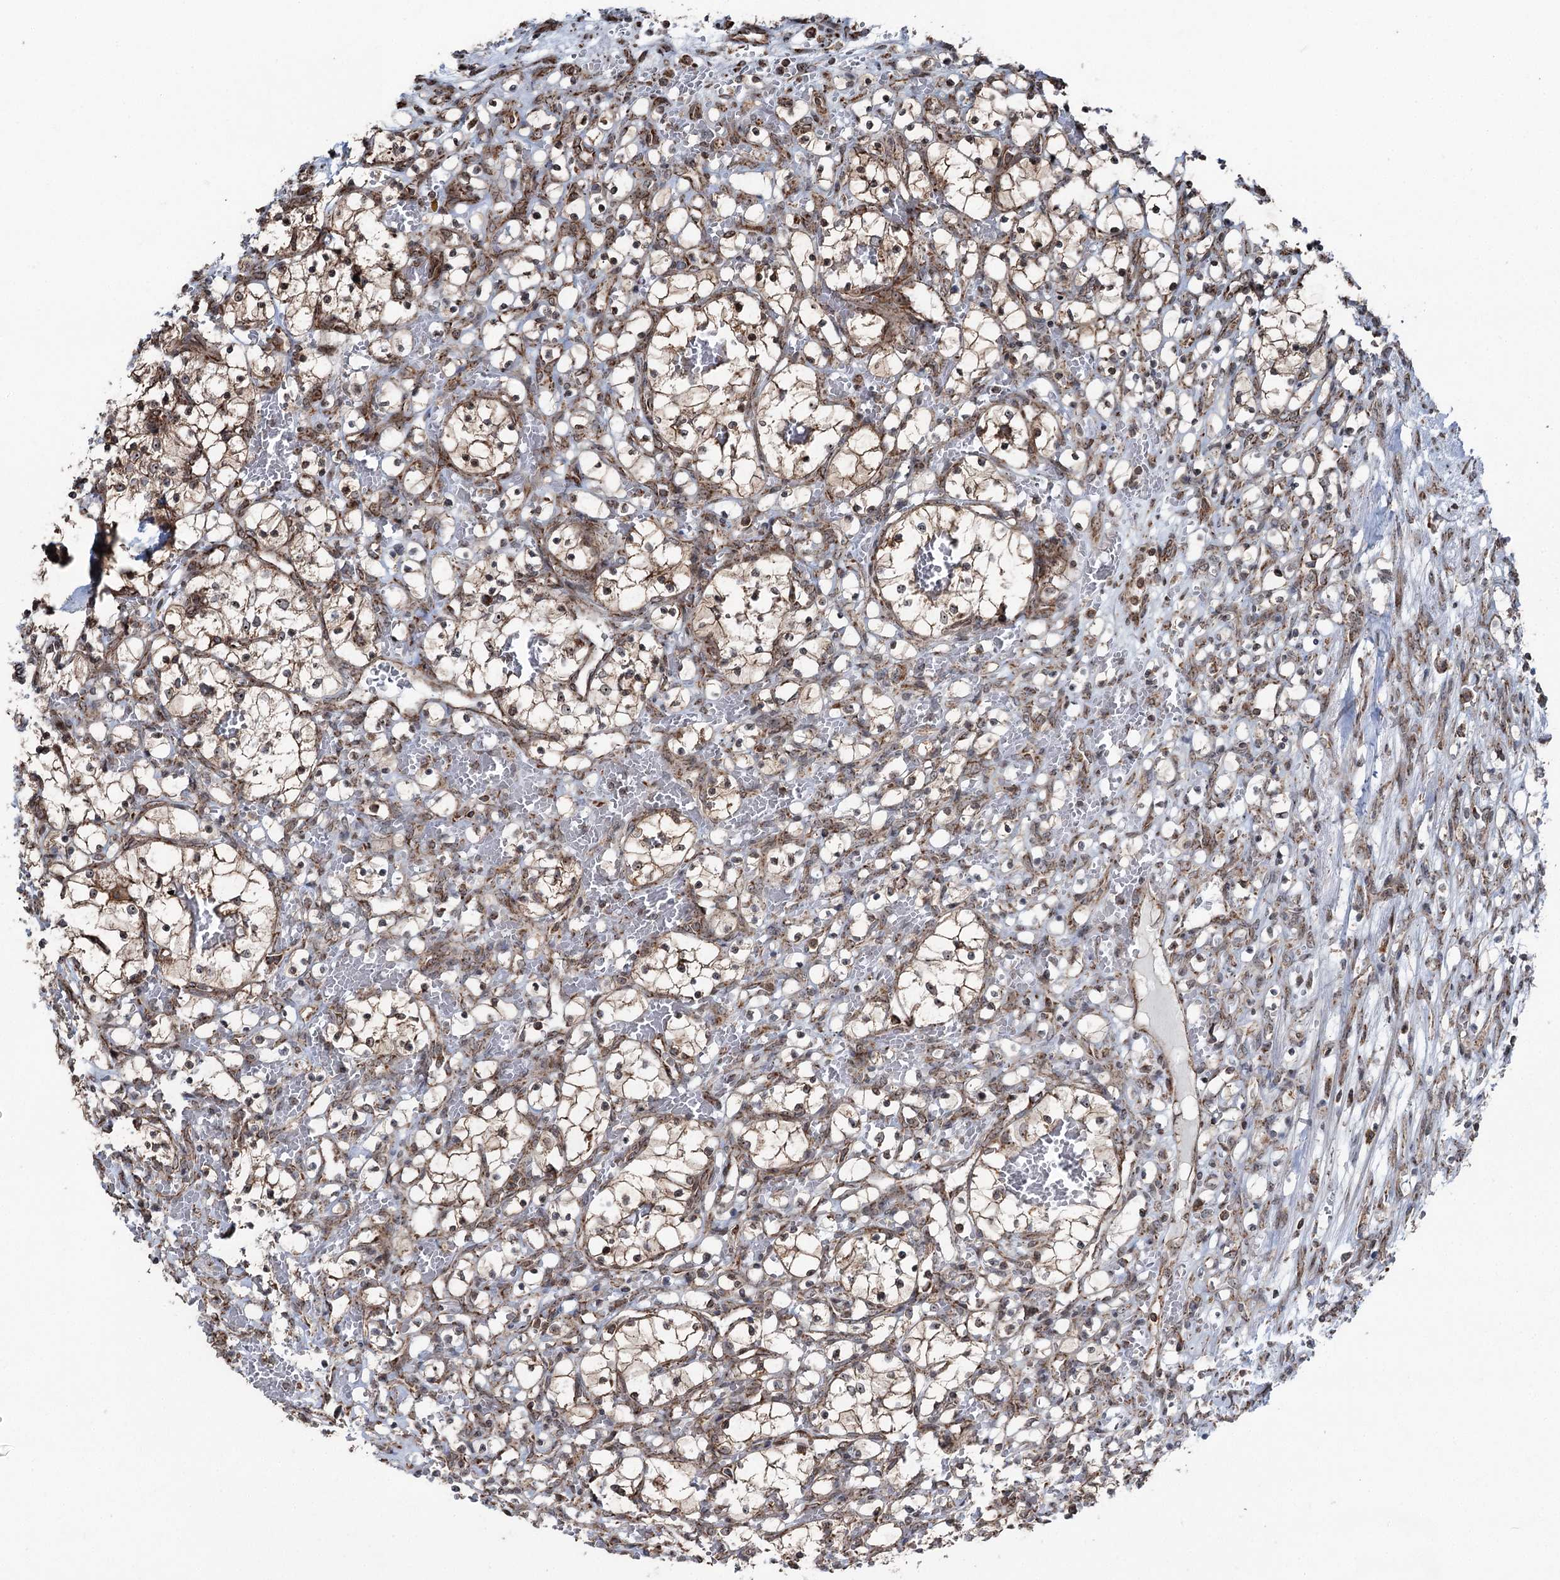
{"staining": {"intensity": "moderate", "quantity": ">75%", "location": "cytoplasmic/membranous,nuclear"}, "tissue": "renal cancer", "cell_type": "Tumor cells", "image_type": "cancer", "snomed": [{"axis": "morphology", "description": "Adenocarcinoma, NOS"}, {"axis": "topography", "description": "Kidney"}], "caption": "This image displays IHC staining of human renal adenocarcinoma, with medium moderate cytoplasmic/membranous and nuclear staining in about >75% of tumor cells.", "gene": "STEEP1", "patient": {"sex": "female", "age": 69}}